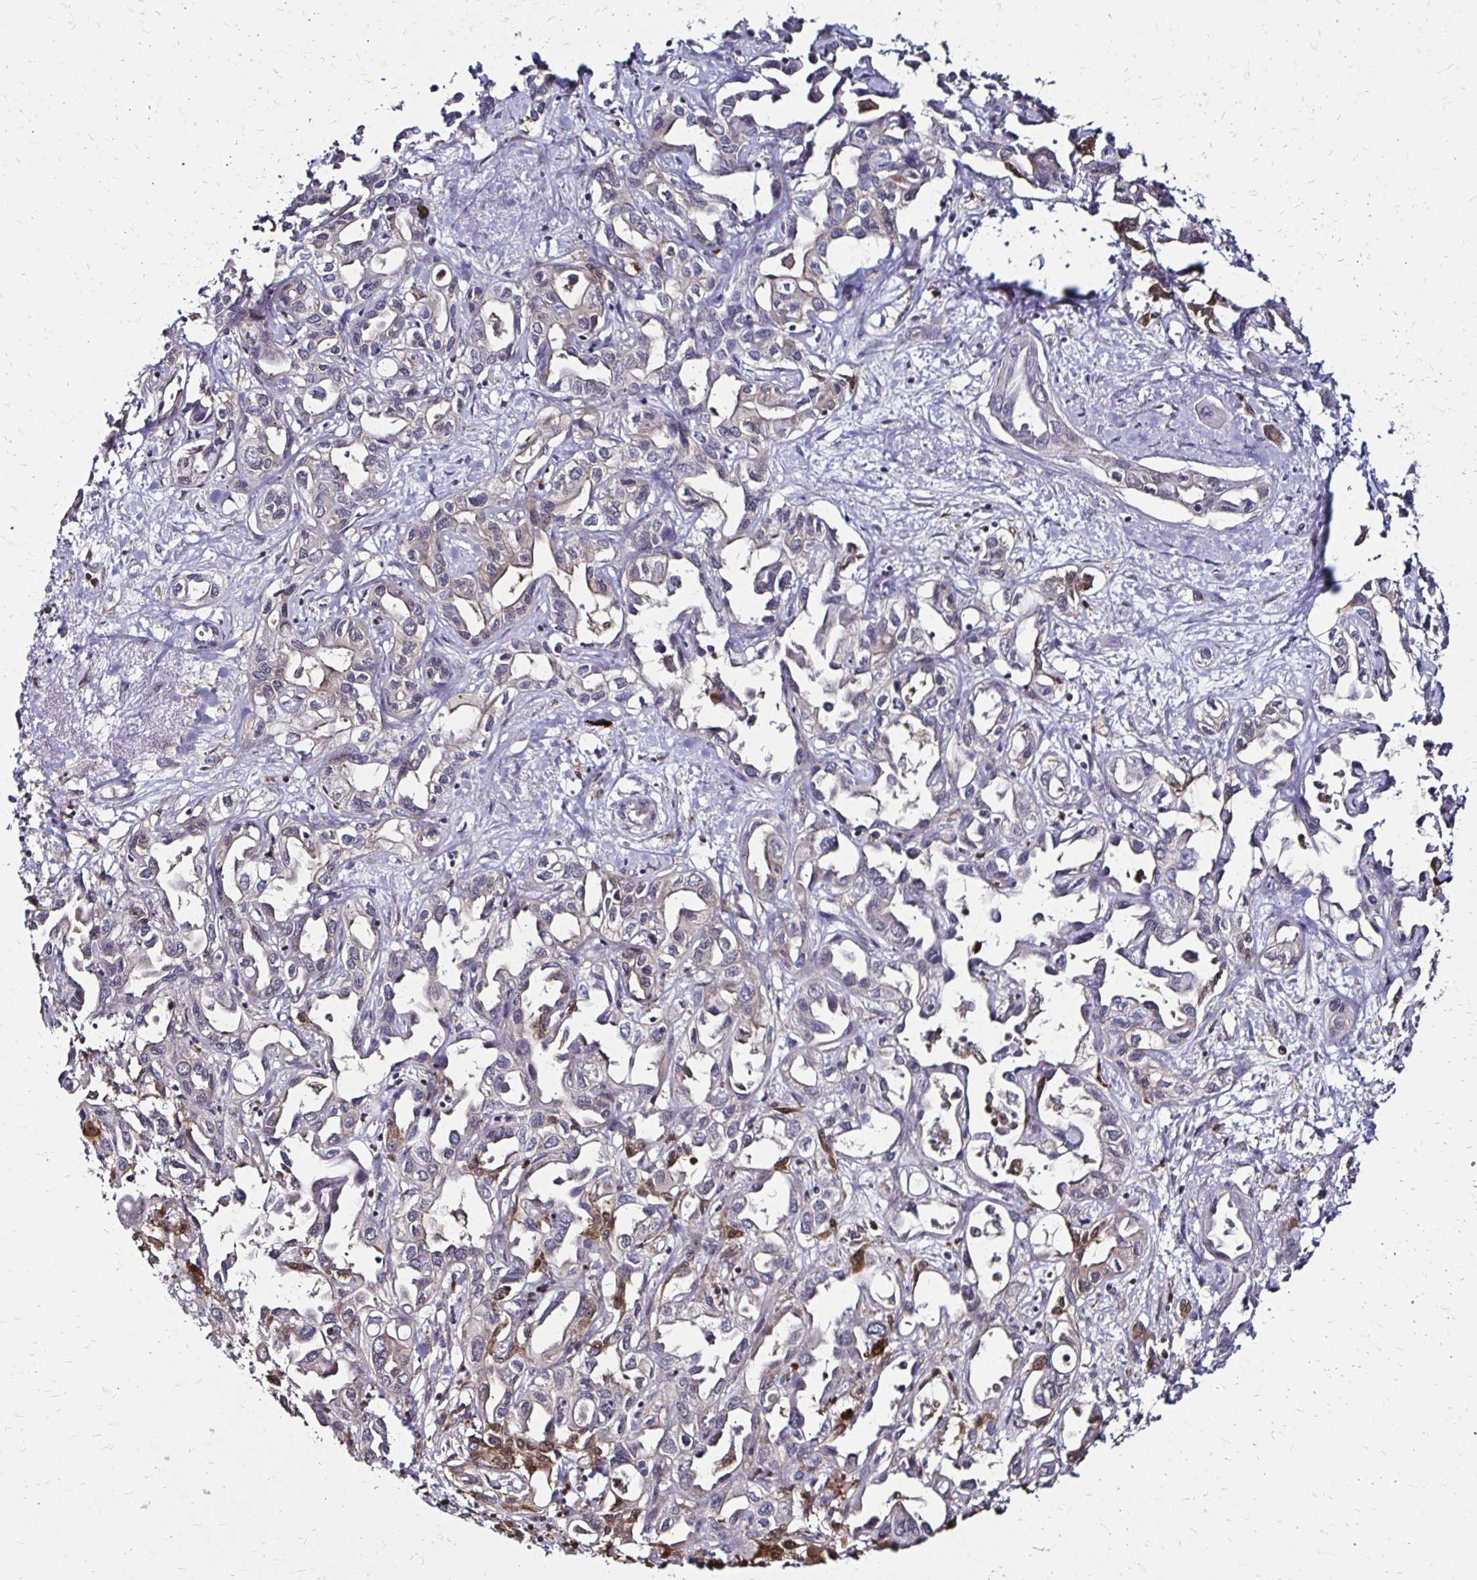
{"staining": {"intensity": "weak", "quantity": "<25%", "location": "cytoplasmic/membranous"}, "tissue": "liver cancer", "cell_type": "Tumor cells", "image_type": "cancer", "snomed": [{"axis": "morphology", "description": "Cholangiocarcinoma"}, {"axis": "topography", "description": "Liver"}], "caption": "IHC image of liver cancer stained for a protein (brown), which shows no staining in tumor cells. (DAB IHC visualized using brightfield microscopy, high magnification).", "gene": "TXN", "patient": {"sex": "female", "age": 64}}